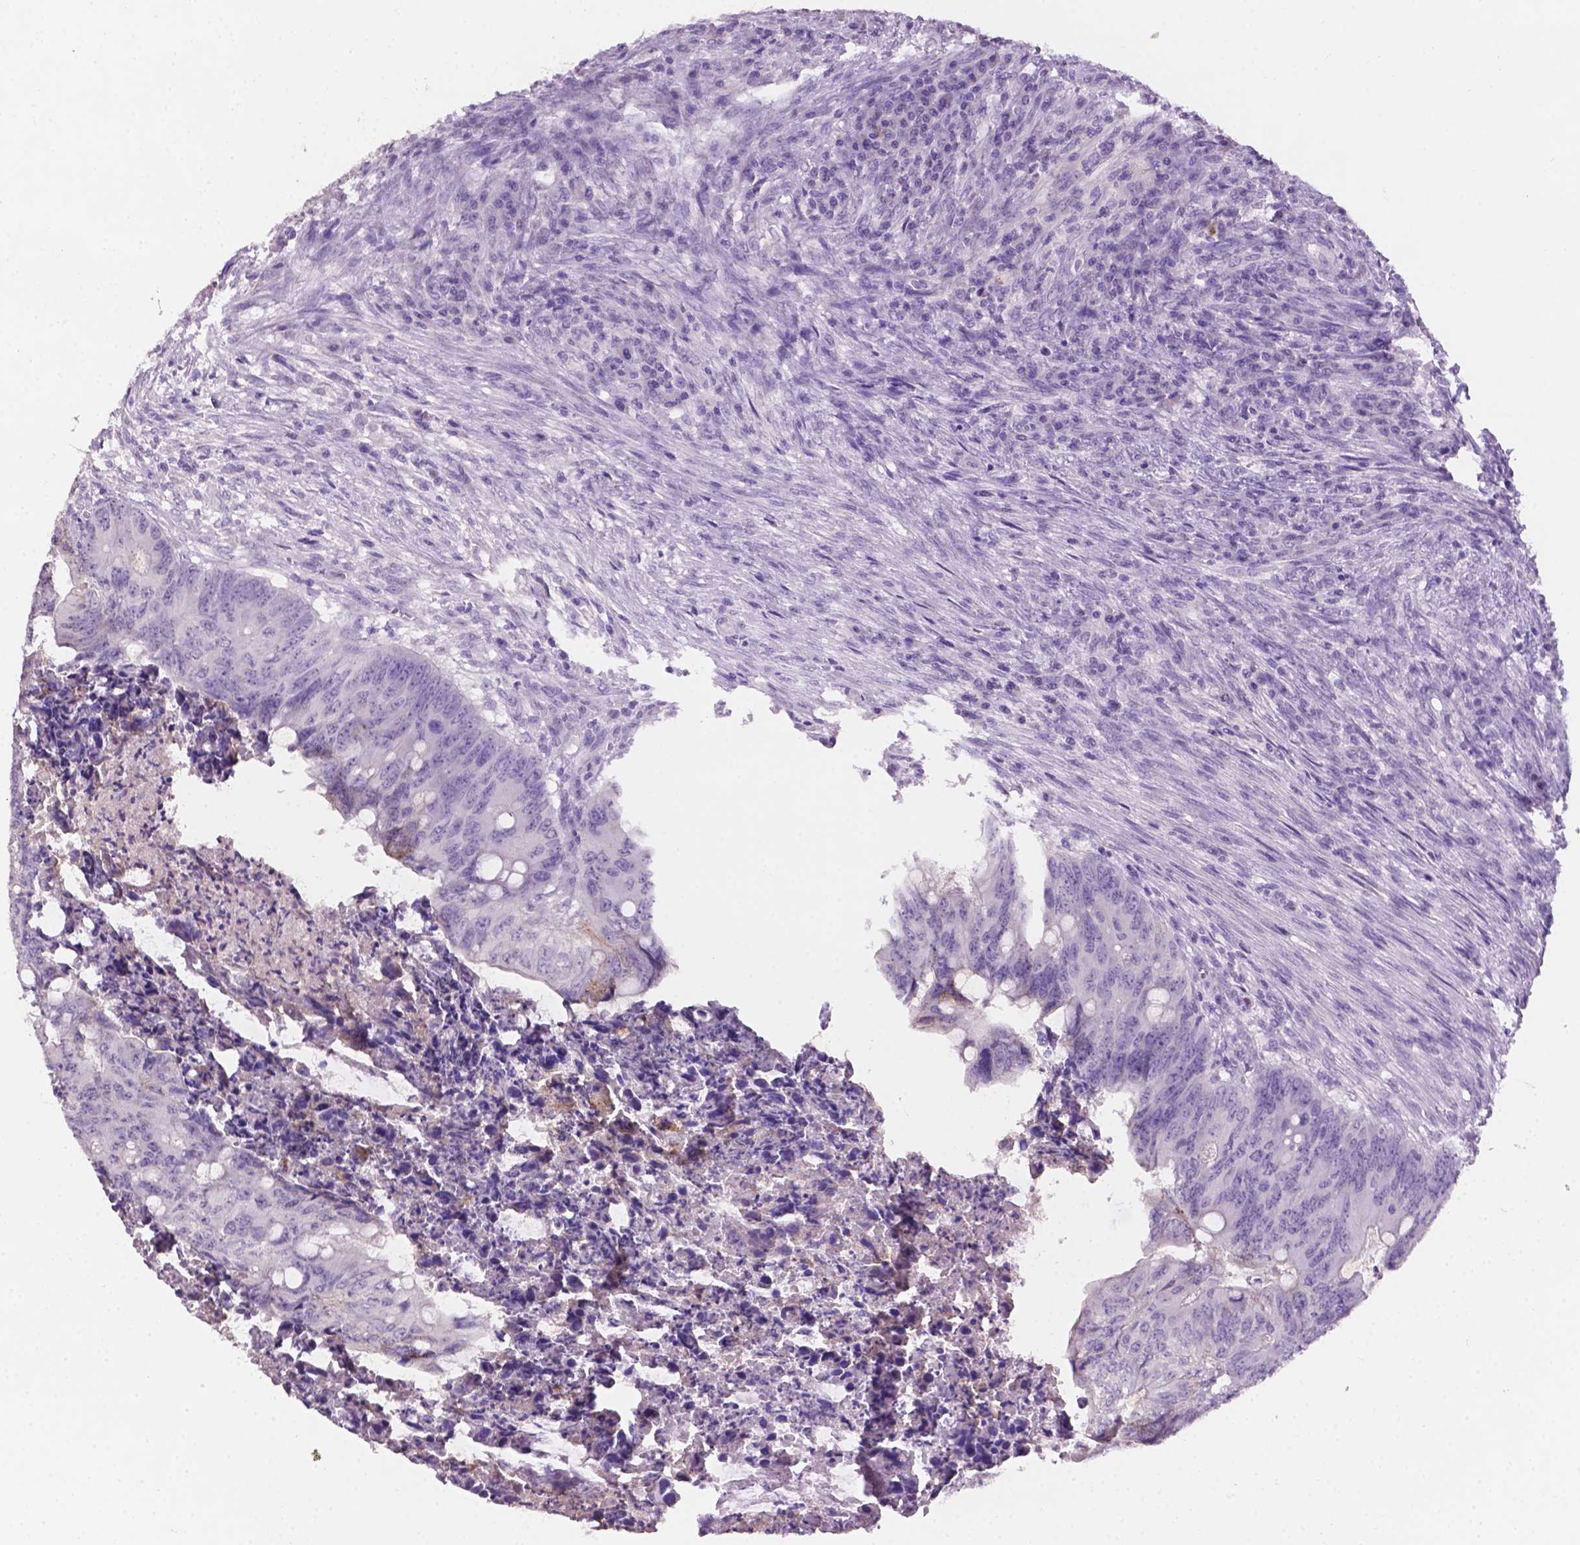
{"staining": {"intensity": "negative", "quantity": "none", "location": "none"}, "tissue": "colorectal cancer", "cell_type": "Tumor cells", "image_type": "cancer", "snomed": [{"axis": "morphology", "description": "Adenocarcinoma, NOS"}, {"axis": "topography", "description": "Colon"}], "caption": "Tumor cells are negative for brown protein staining in colorectal adenocarcinoma.", "gene": "TACSTD2", "patient": {"sex": "female", "age": 74}}